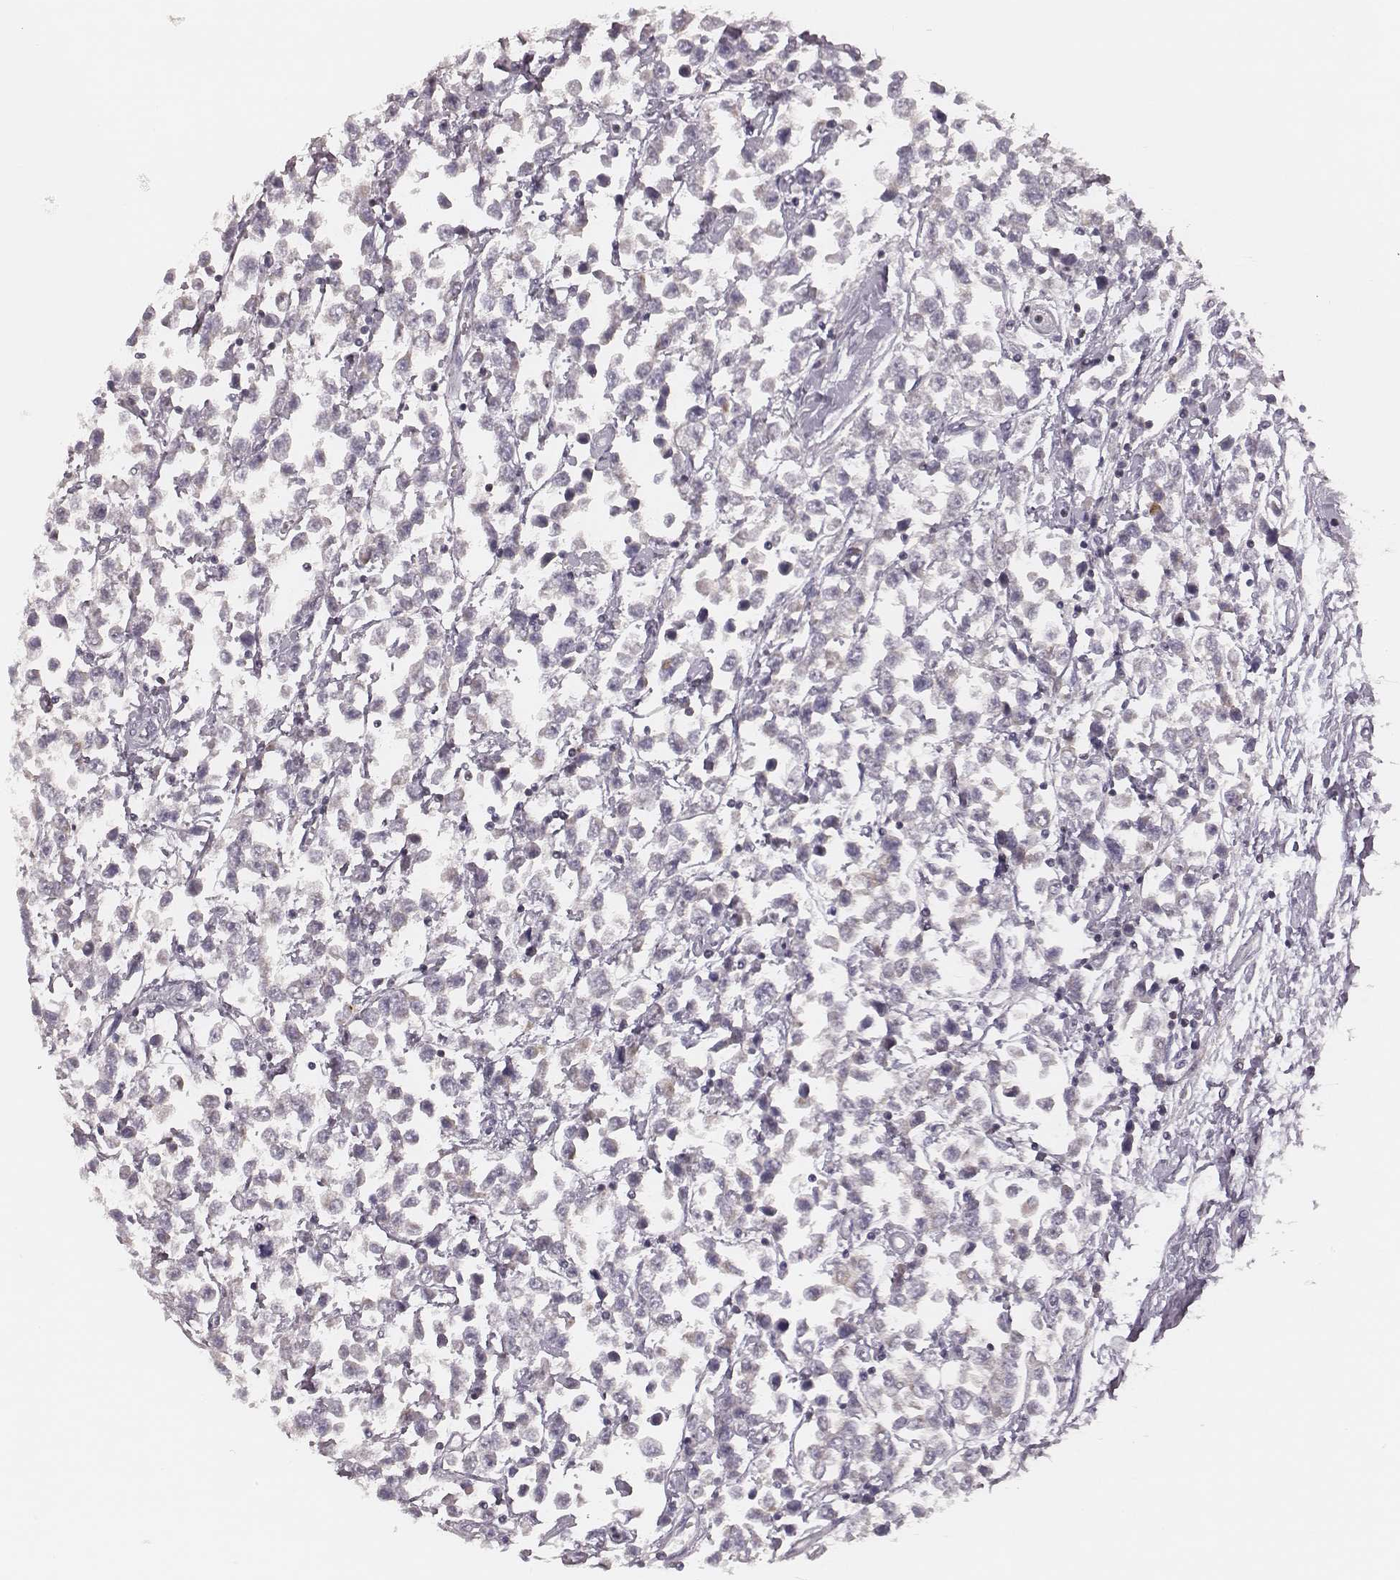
{"staining": {"intensity": "negative", "quantity": "none", "location": "none"}, "tissue": "testis cancer", "cell_type": "Tumor cells", "image_type": "cancer", "snomed": [{"axis": "morphology", "description": "Seminoma, NOS"}, {"axis": "topography", "description": "Testis"}], "caption": "An immunohistochemistry photomicrograph of testis cancer is shown. There is no staining in tumor cells of testis cancer.", "gene": "MSX1", "patient": {"sex": "male", "age": 34}}